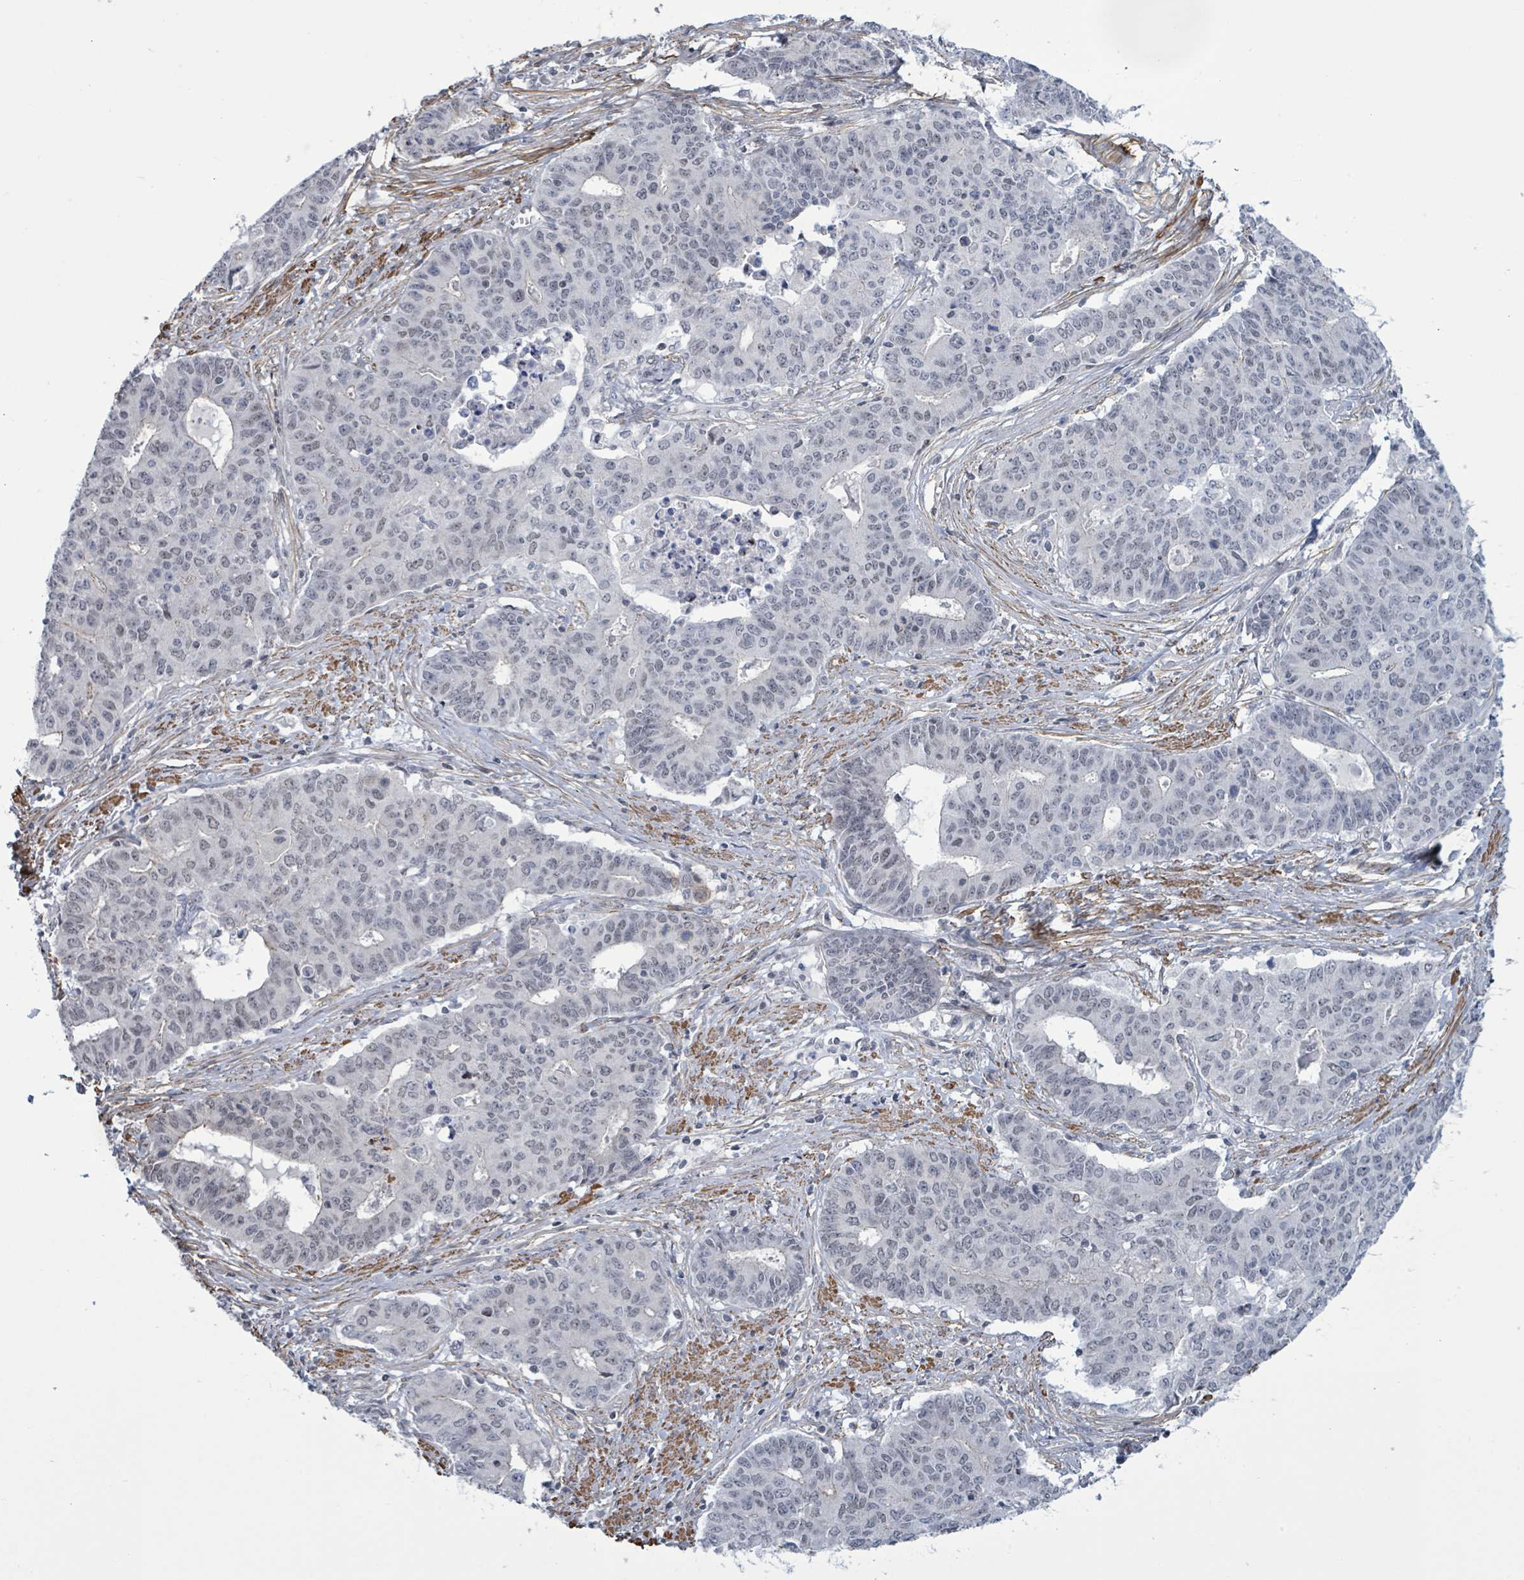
{"staining": {"intensity": "negative", "quantity": "none", "location": "none"}, "tissue": "endometrial cancer", "cell_type": "Tumor cells", "image_type": "cancer", "snomed": [{"axis": "morphology", "description": "Adenocarcinoma, NOS"}, {"axis": "topography", "description": "Endometrium"}], "caption": "Image shows no significant protein positivity in tumor cells of endometrial cancer (adenocarcinoma). (DAB (3,3'-diaminobenzidine) immunohistochemistry (IHC), high magnification).", "gene": "DMRTC1B", "patient": {"sex": "female", "age": 59}}